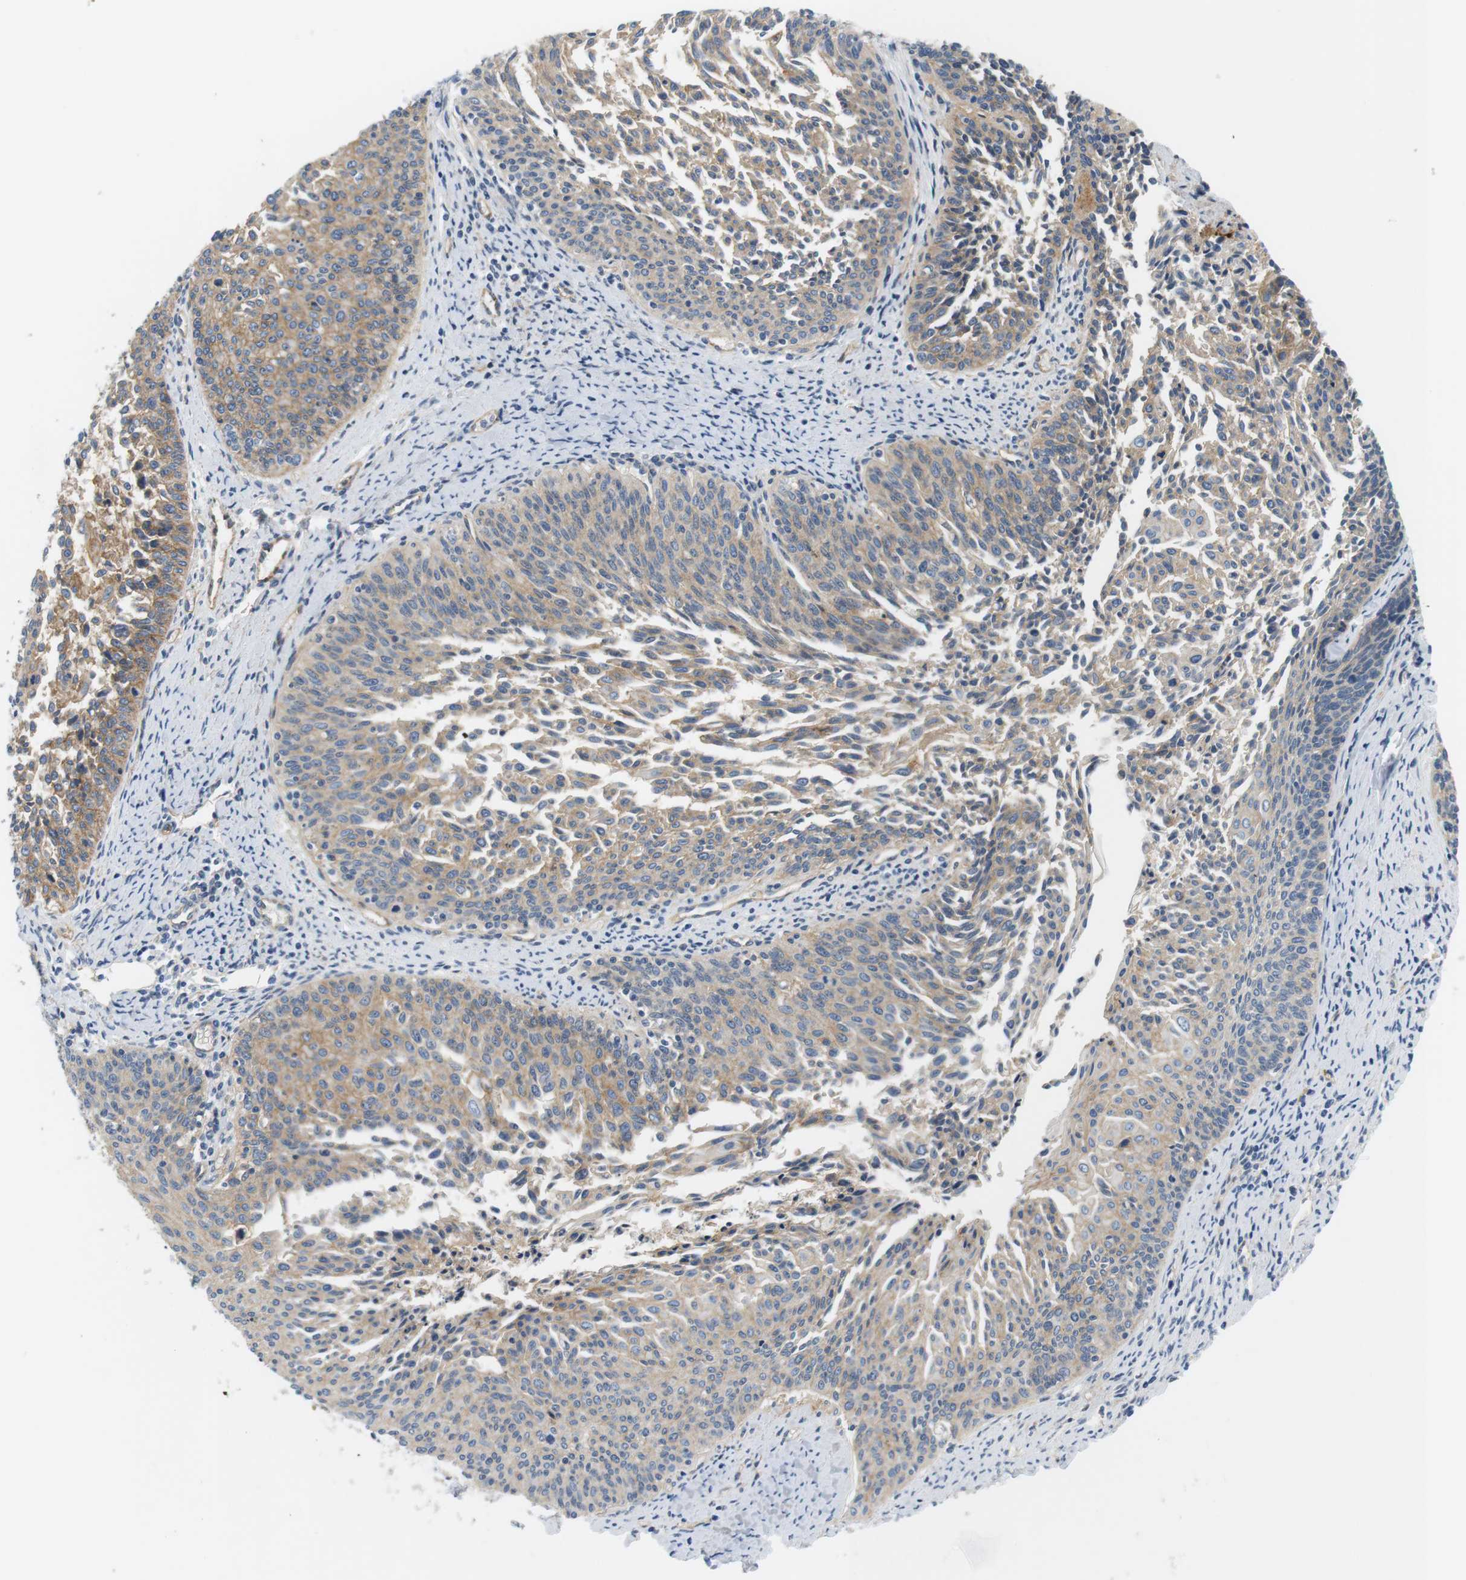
{"staining": {"intensity": "weak", "quantity": "25%-75%", "location": "cytoplasmic/membranous"}, "tissue": "cervical cancer", "cell_type": "Tumor cells", "image_type": "cancer", "snomed": [{"axis": "morphology", "description": "Squamous cell carcinoma, NOS"}, {"axis": "topography", "description": "Cervix"}], "caption": "Squamous cell carcinoma (cervical) was stained to show a protein in brown. There is low levels of weak cytoplasmic/membranous staining in approximately 25%-75% of tumor cells.", "gene": "SLC30A1", "patient": {"sex": "female", "age": 55}}